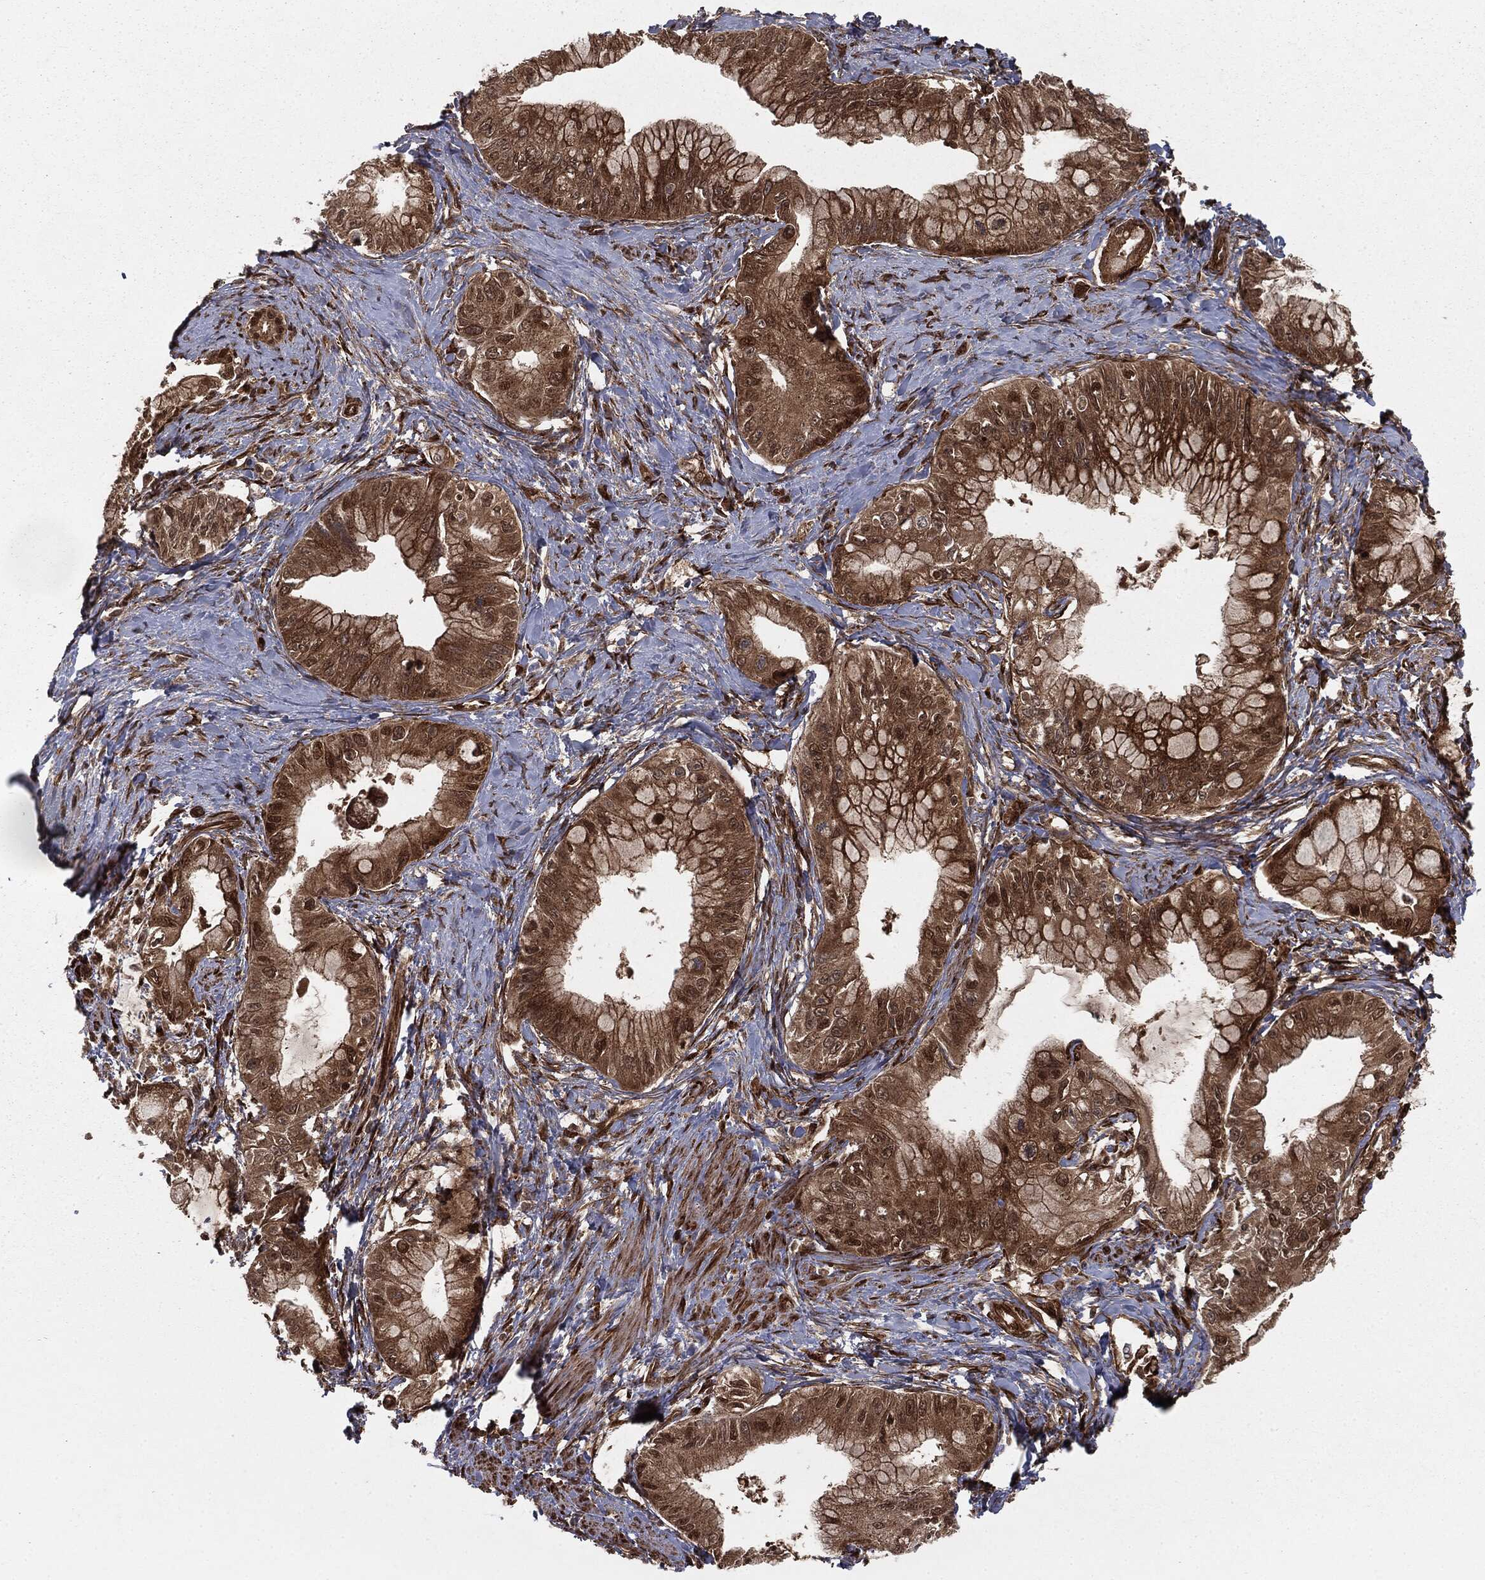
{"staining": {"intensity": "strong", "quantity": "25%-75%", "location": "cytoplasmic/membranous,nuclear"}, "tissue": "pancreatic cancer", "cell_type": "Tumor cells", "image_type": "cancer", "snomed": [{"axis": "morphology", "description": "Adenocarcinoma, NOS"}, {"axis": "topography", "description": "Pancreas"}], "caption": "A high amount of strong cytoplasmic/membranous and nuclear positivity is seen in about 25%-75% of tumor cells in pancreatic cancer tissue. The protein is stained brown, and the nuclei are stained in blue (DAB (3,3'-diaminobenzidine) IHC with brightfield microscopy, high magnification).", "gene": "RANBP9", "patient": {"sex": "male", "age": 48}}